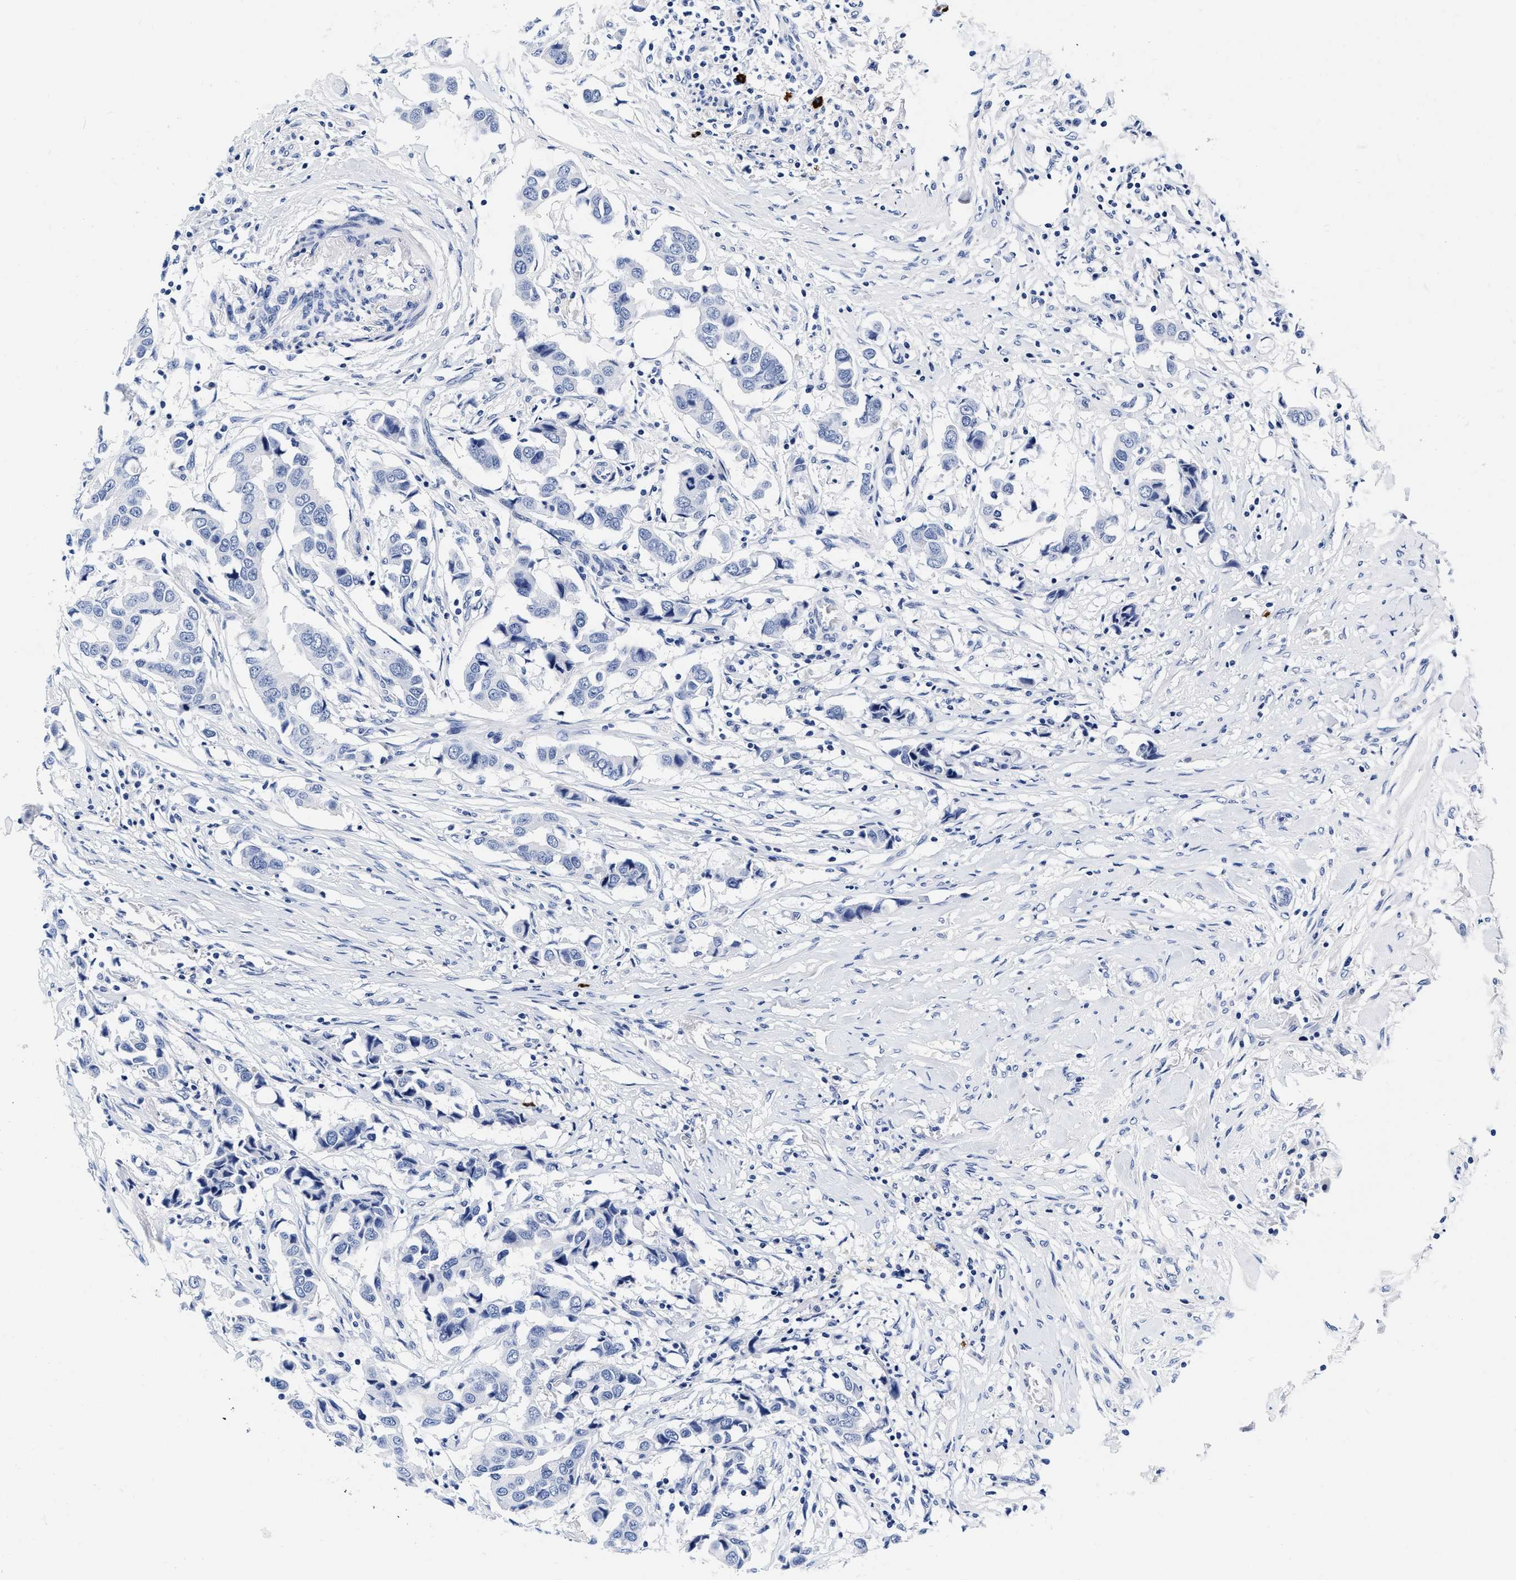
{"staining": {"intensity": "negative", "quantity": "none", "location": "none"}, "tissue": "breast cancer", "cell_type": "Tumor cells", "image_type": "cancer", "snomed": [{"axis": "morphology", "description": "Duct carcinoma"}, {"axis": "topography", "description": "Breast"}], "caption": "Immunohistochemical staining of breast cancer (intraductal carcinoma) reveals no significant staining in tumor cells.", "gene": "CER1", "patient": {"sex": "female", "age": 80}}